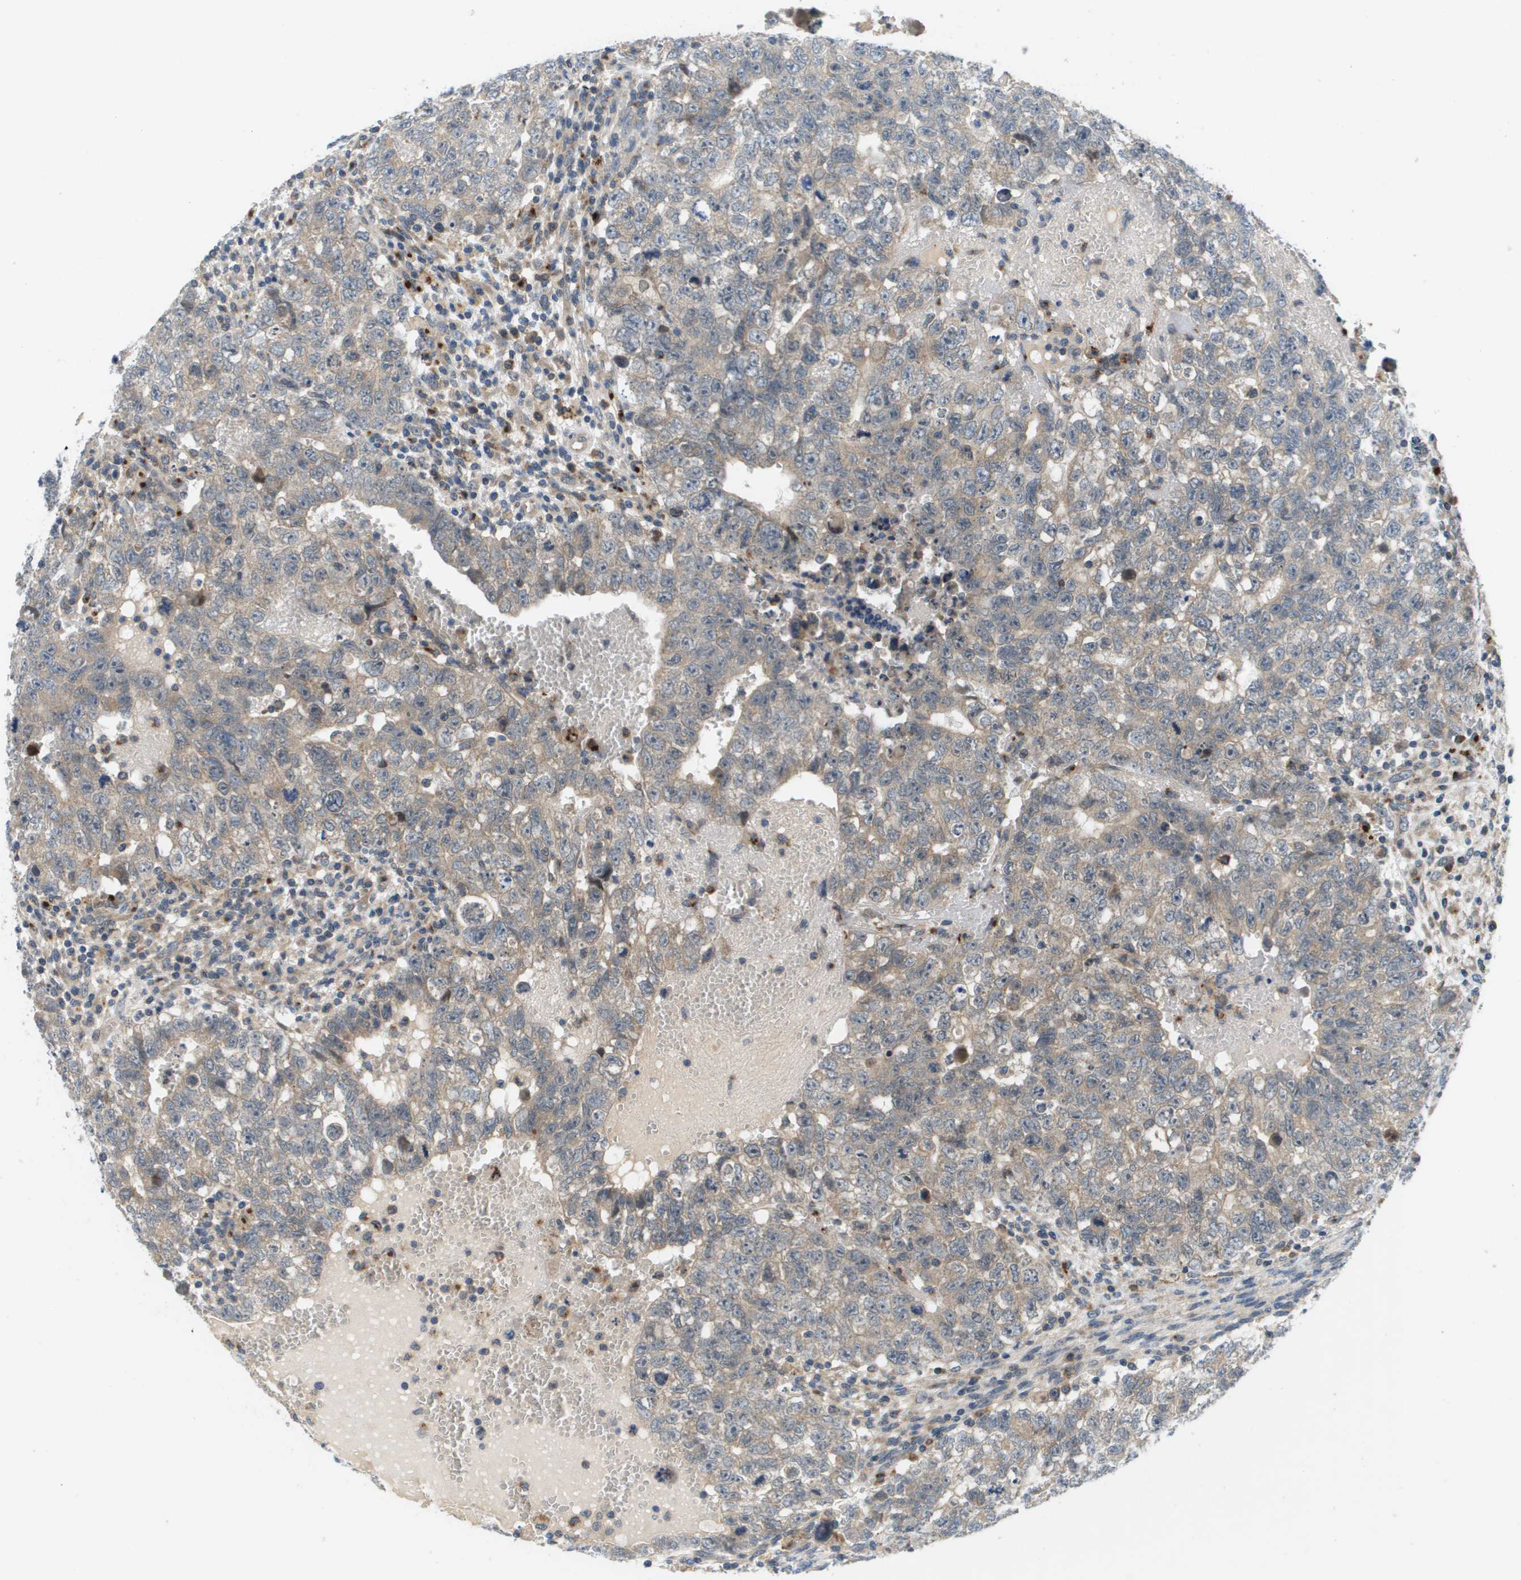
{"staining": {"intensity": "weak", "quantity": "25%-75%", "location": "cytoplasmic/membranous"}, "tissue": "testis cancer", "cell_type": "Tumor cells", "image_type": "cancer", "snomed": [{"axis": "morphology", "description": "Seminoma, NOS"}, {"axis": "morphology", "description": "Carcinoma, Embryonal, NOS"}, {"axis": "topography", "description": "Testis"}], "caption": "Seminoma (testis) tissue displays weak cytoplasmic/membranous staining in approximately 25%-75% of tumor cells", "gene": "SLC25A20", "patient": {"sex": "male", "age": 38}}